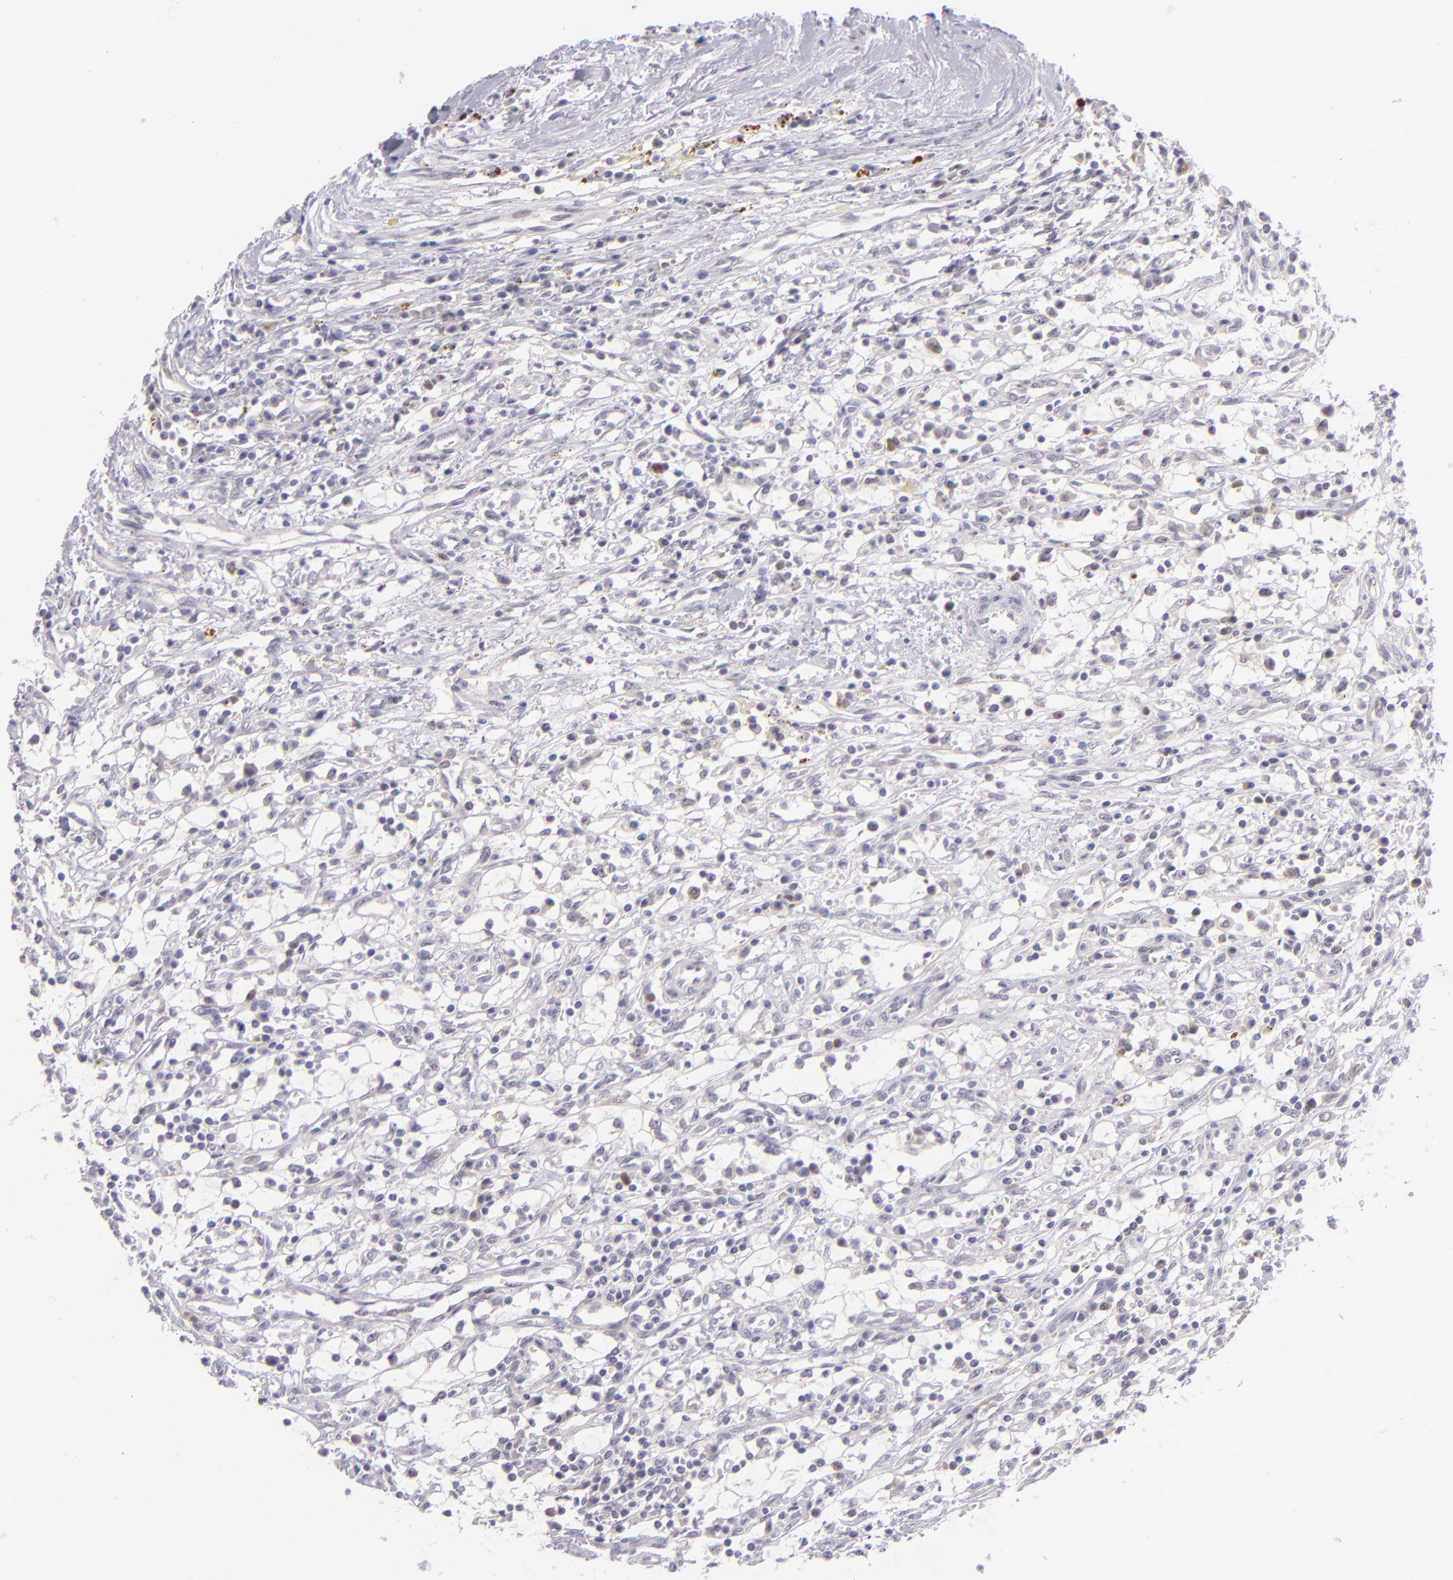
{"staining": {"intensity": "negative", "quantity": "none", "location": "none"}, "tissue": "renal cancer", "cell_type": "Tumor cells", "image_type": "cancer", "snomed": [{"axis": "morphology", "description": "Adenocarcinoma, NOS"}, {"axis": "topography", "description": "Kidney"}], "caption": "Tumor cells are negative for brown protein staining in renal cancer.", "gene": "CSE1L", "patient": {"sex": "male", "age": 82}}